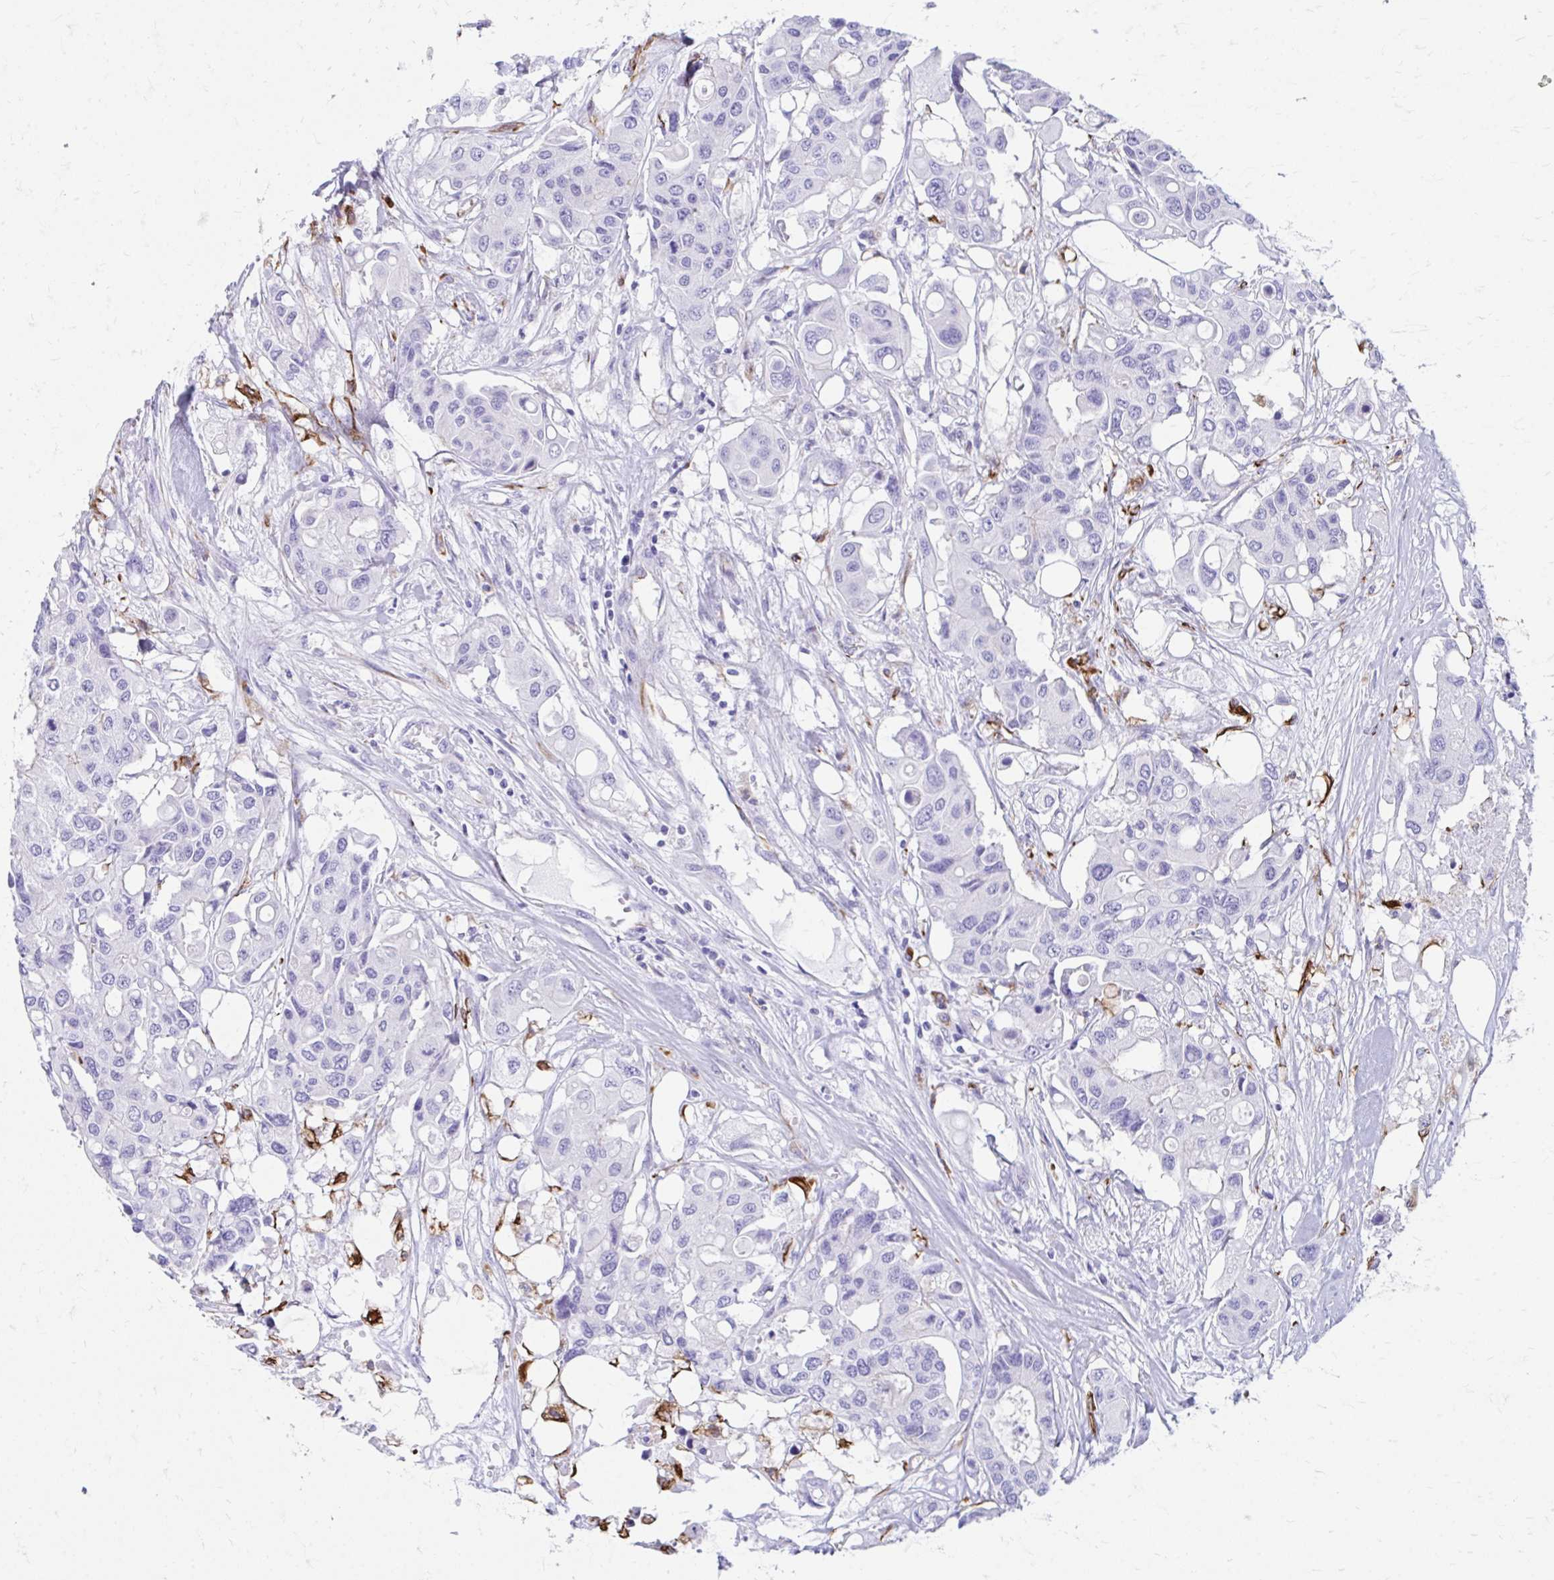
{"staining": {"intensity": "negative", "quantity": "none", "location": "none"}, "tissue": "colorectal cancer", "cell_type": "Tumor cells", "image_type": "cancer", "snomed": [{"axis": "morphology", "description": "Adenocarcinoma, NOS"}, {"axis": "topography", "description": "Colon"}], "caption": "An image of human colorectal cancer is negative for staining in tumor cells.", "gene": "ZNF699", "patient": {"sex": "male", "age": 77}}